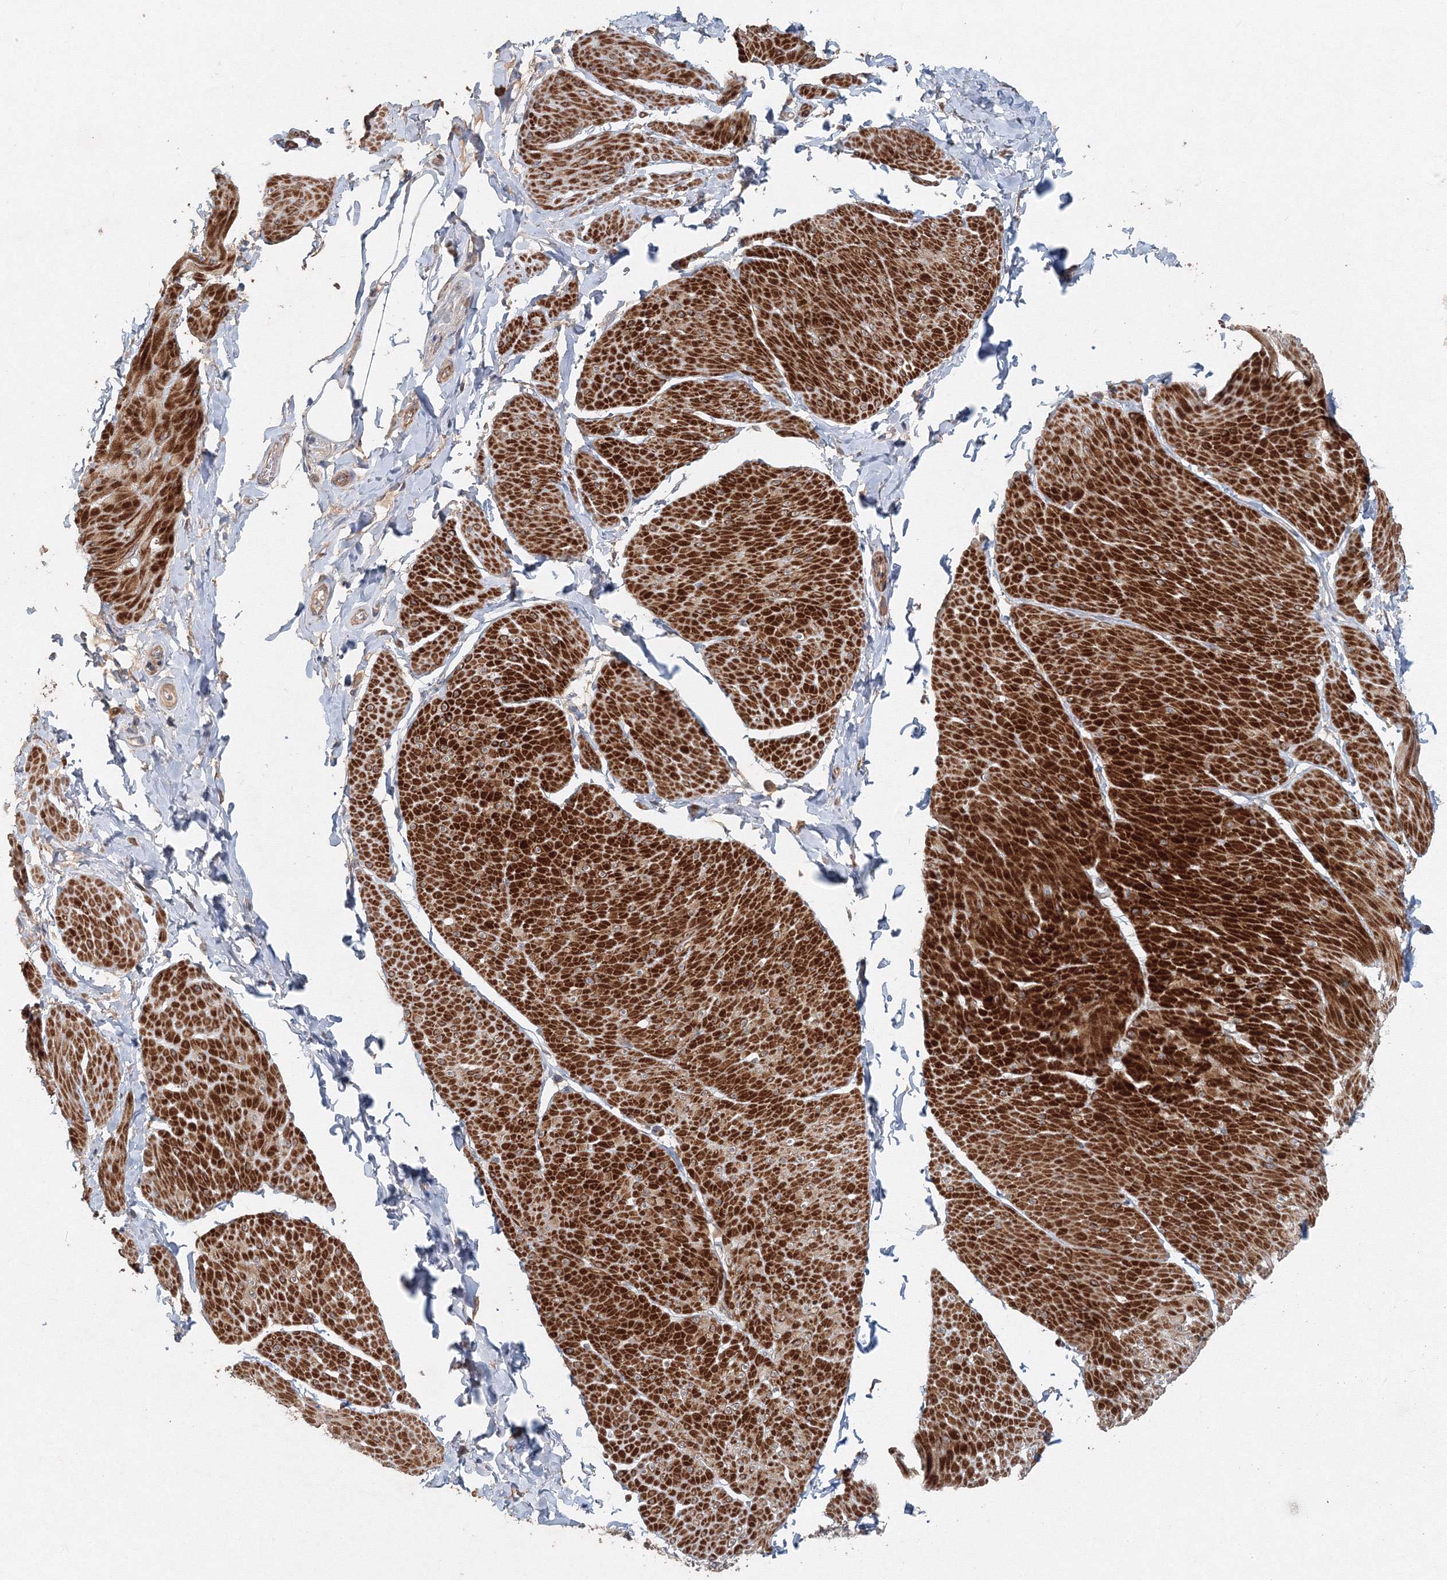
{"staining": {"intensity": "strong", "quantity": ">75%", "location": "cytoplasmic/membranous"}, "tissue": "smooth muscle", "cell_type": "Smooth muscle cells", "image_type": "normal", "snomed": [{"axis": "morphology", "description": "Urothelial carcinoma, High grade"}, {"axis": "topography", "description": "Urinary bladder"}], "caption": "This is a histology image of immunohistochemistry staining of benign smooth muscle, which shows strong staining in the cytoplasmic/membranous of smooth muscle cells.", "gene": "NALF2", "patient": {"sex": "male", "age": 46}}